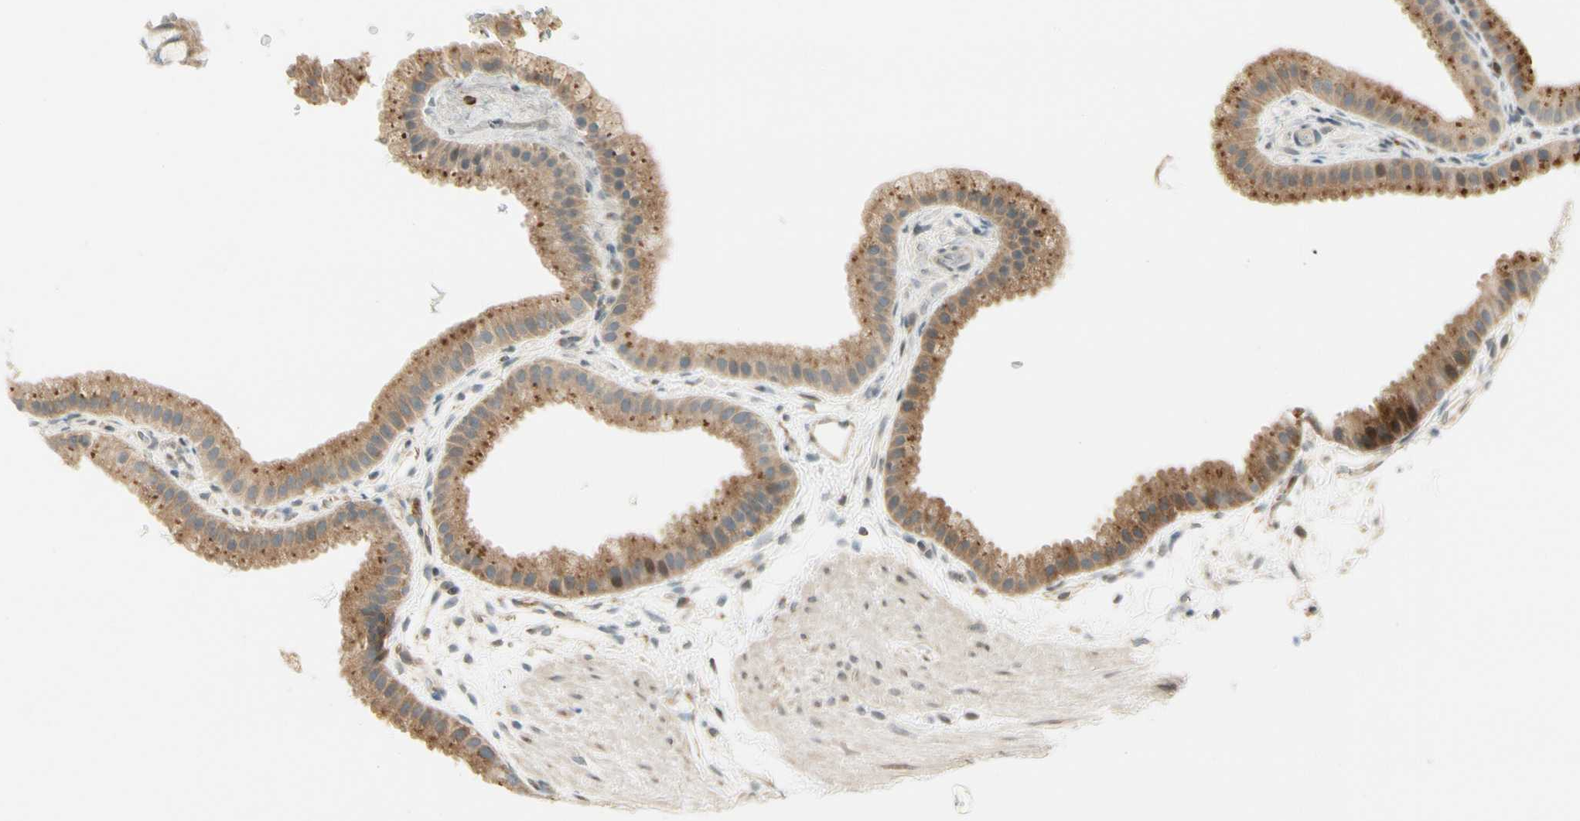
{"staining": {"intensity": "moderate", "quantity": ">75%", "location": "cytoplasmic/membranous"}, "tissue": "gallbladder", "cell_type": "Glandular cells", "image_type": "normal", "snomed": [{"axis": "morphology", "description": "Normal tissue, NOS"}, {"axis": "topography", "description": "Gallbladder"}], "caption": "A high-resolution histopathology image shows immunohistochemistry staining of normal gallbladder, which exhibits moderate cytoplasmic/membranous staining in approximately >75% of glandular cells.", "gene": "FNDC3B", "patient": {"sex": "female", "age": 64}}